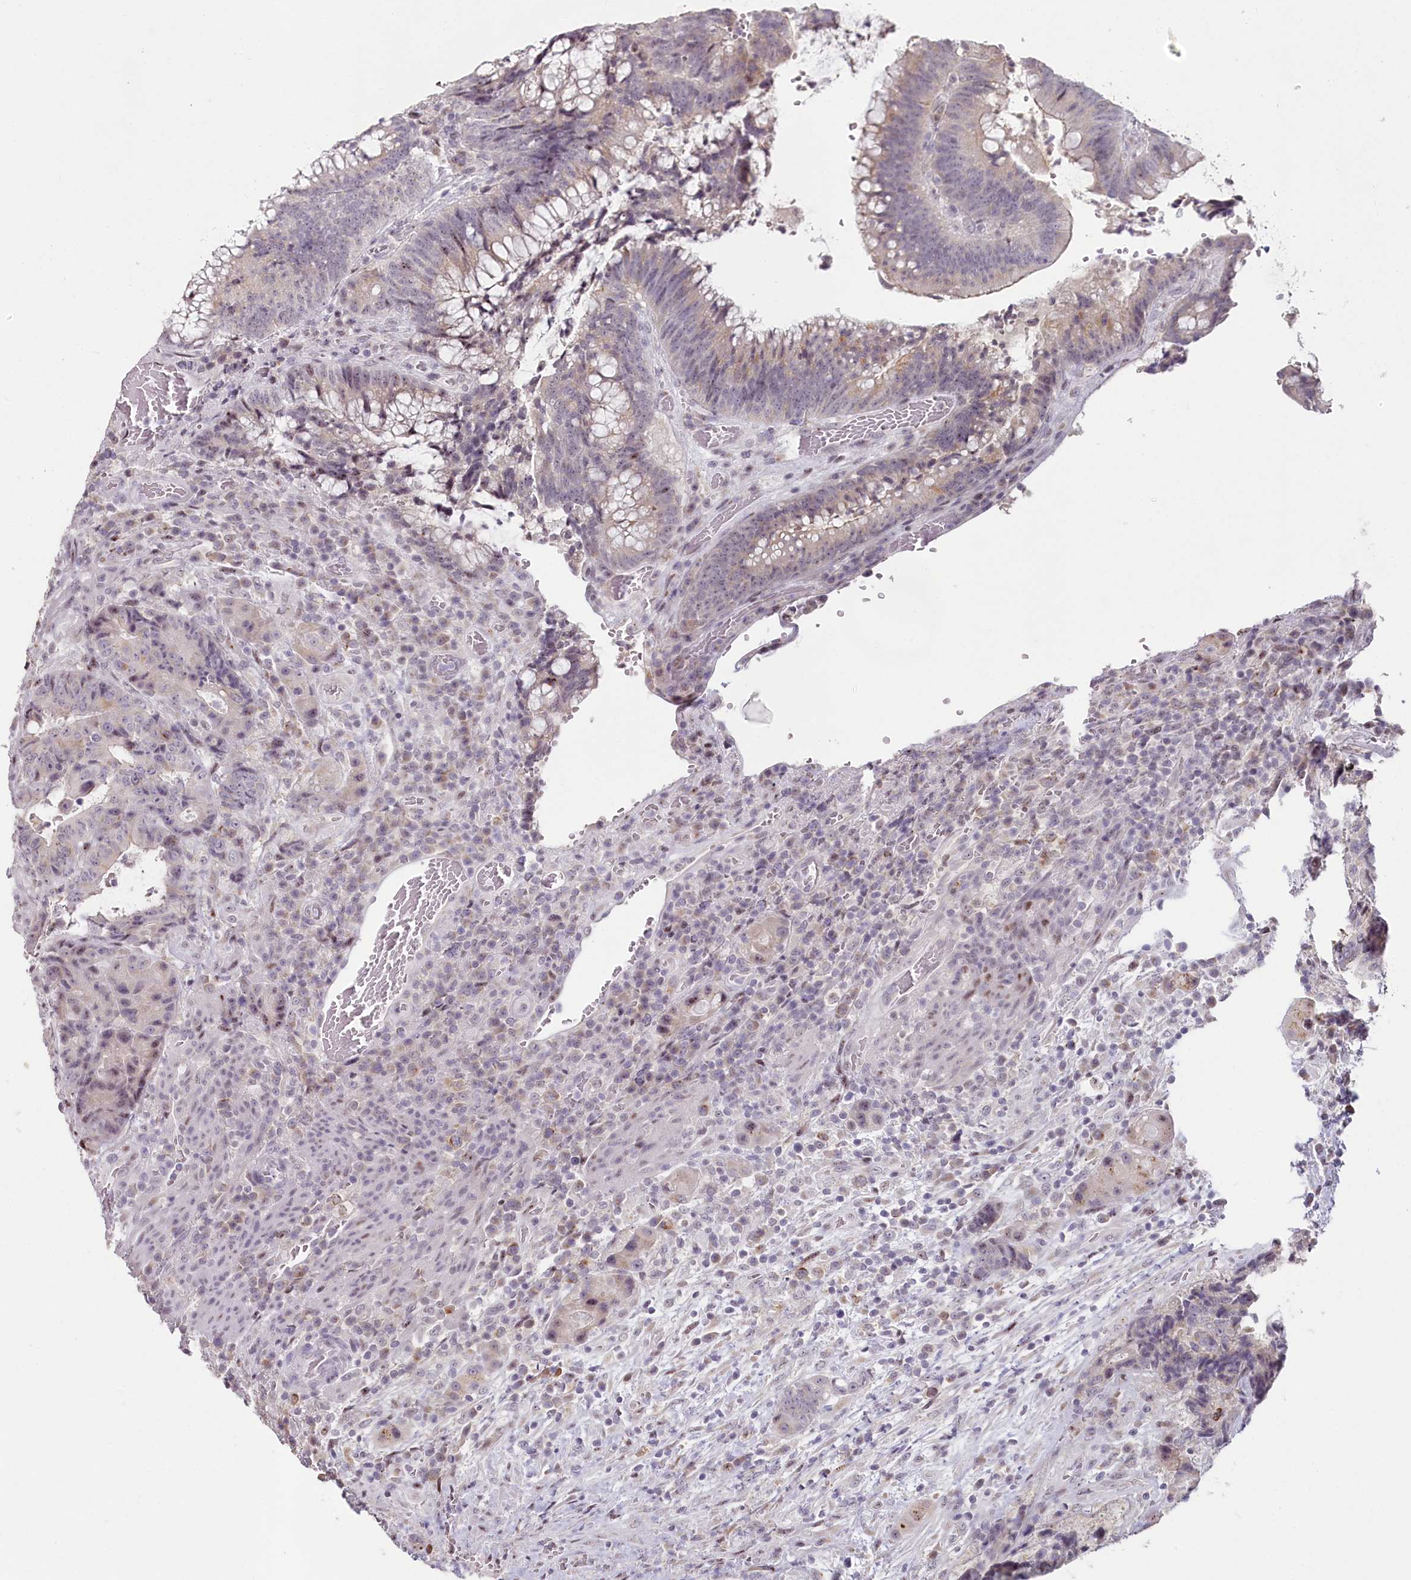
{"staining": {"intensity": "weak", "quantity": "<25%", "location": "cytoplasmic/membranous,nuclear"}, "tissue": "colorectal cancer", "cell_type": "Tumor cells", "image_type": "cancer", "snomed": [{"axis": "morphology", "description": "Adenocarcinoma, NOS"}, {"axis": "topography", "description": "Rectum"}], "caption": "Image shows no protein positivity in tumor cells of adenocarcinoma (colorectal) tissue.", "gene": "HPD", "patient": {"sex": "male", "age": 69}}